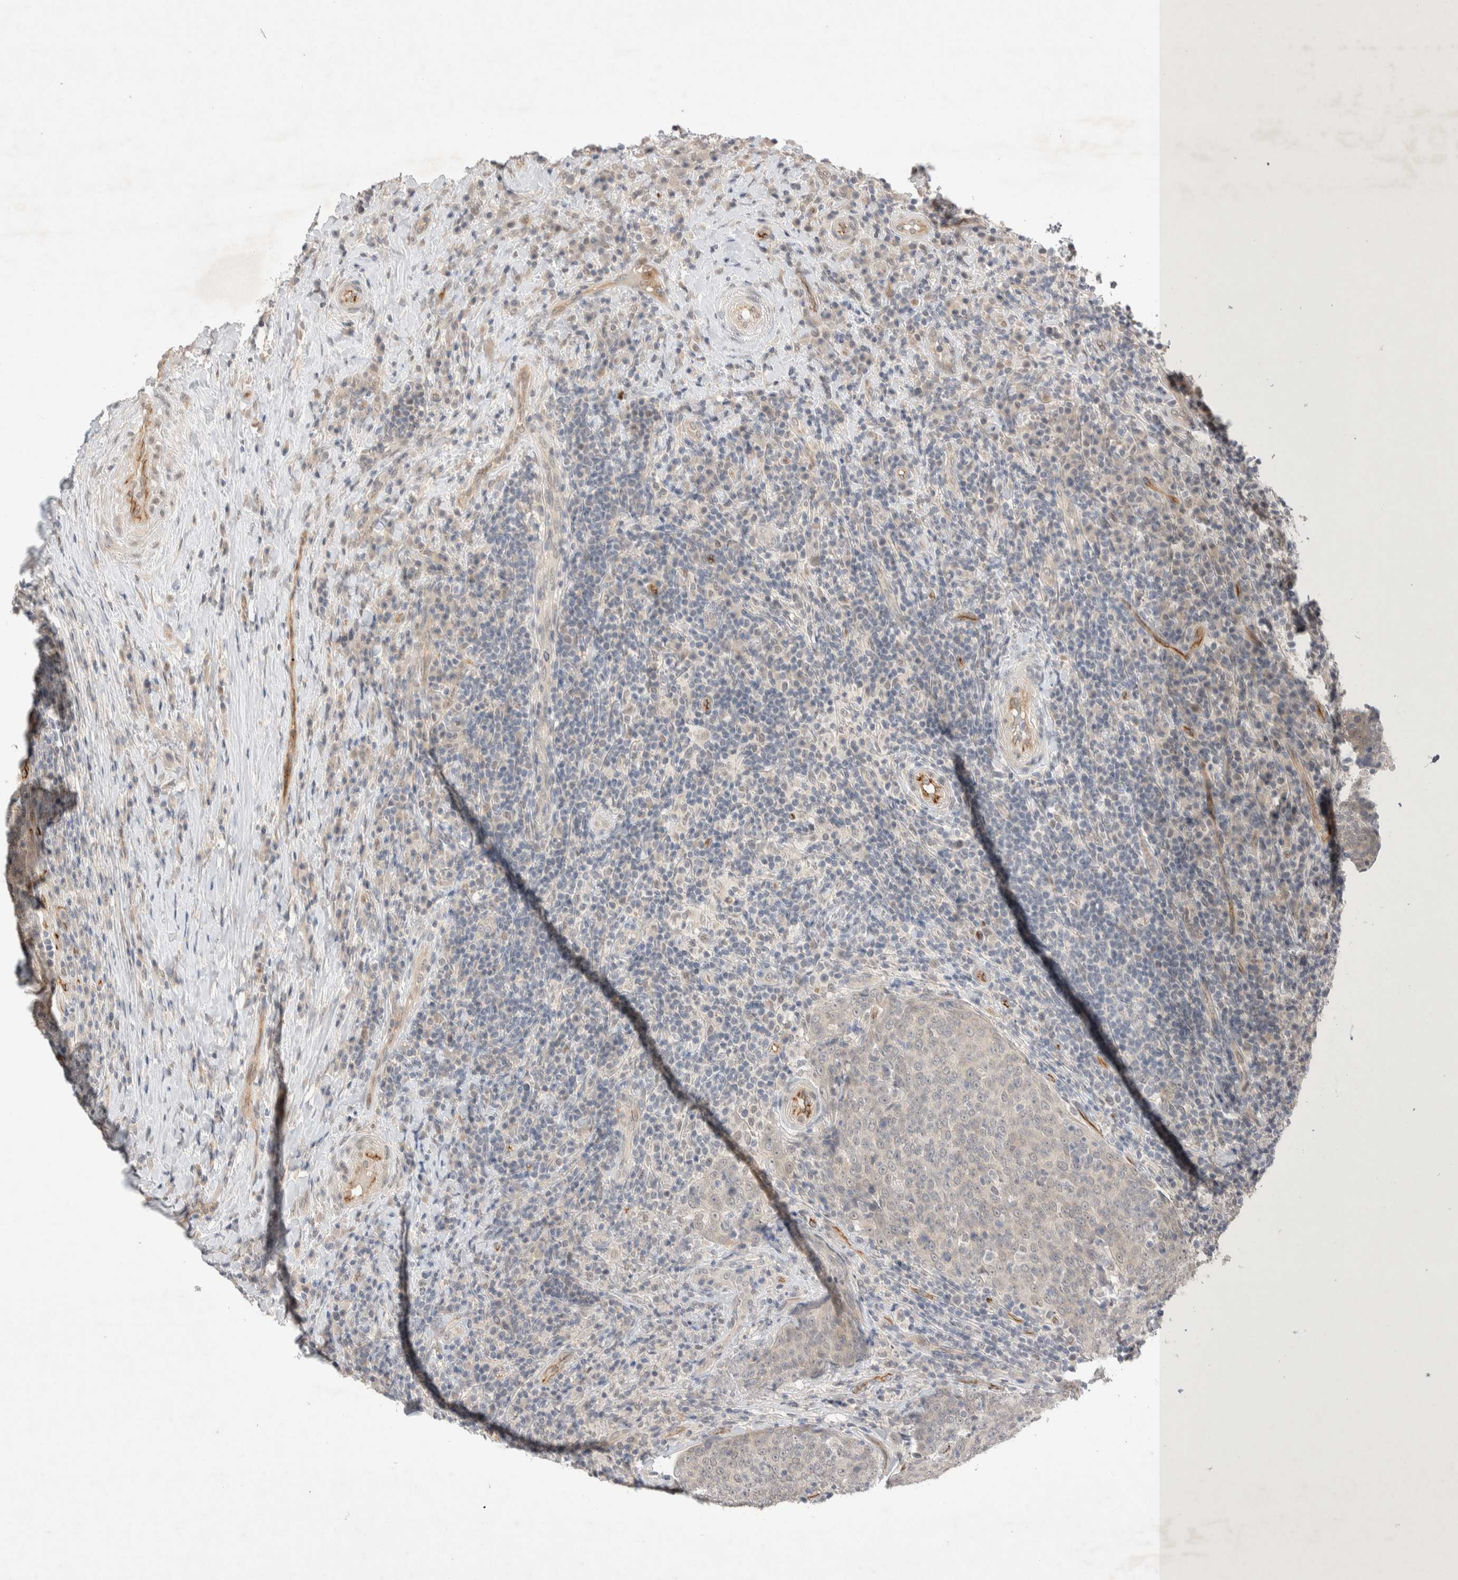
{"staining": {"intensity": "weak", "quantity": "<25%", "location": "cytoplasmic/membranous"}, "tissue": "head and neck cancer", "cell_type": "Tumor cells", "image_type": "cancer", "snomed": [{"axis": "morphology", "description": "Squamous cell carcinoma, NOS"}, {"axis": "morphology", "description": "Squamous cell carcinoma, metastatic, NOS"}, {"axis": "topography", "description": "Lymph node"}, {"axis": "topography", "description": "Head-Neck"}], "caption": "Head and neck cancer (squamous cell carcinoma) was stained to show a protein in brown. There is no significant positivity in tumor cells.", "gene": "ZNF704", "patient": {"sex": "male", "age": 62}}